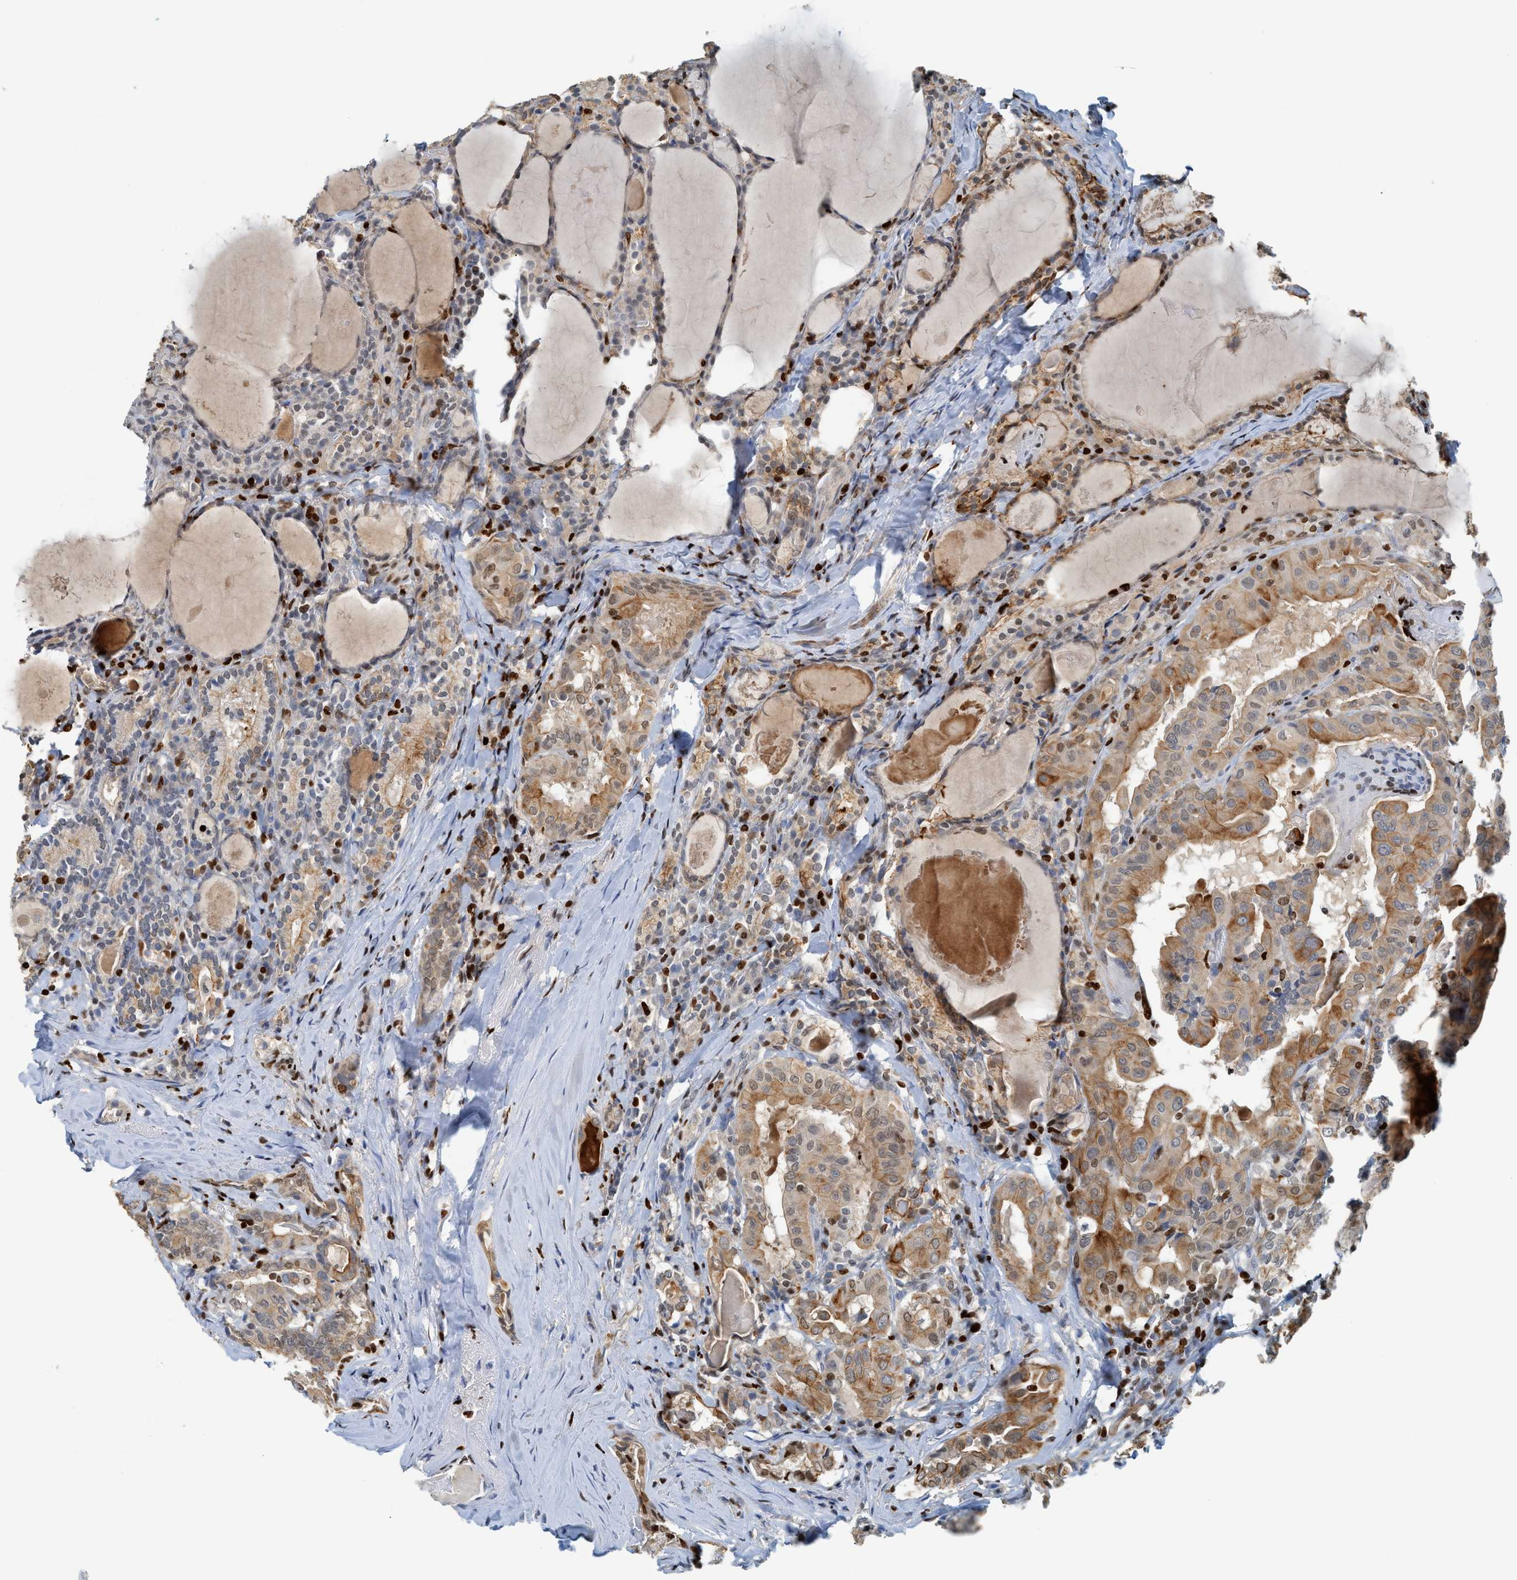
{"staining": {"intensity": "moderate", "quantity": ">75%", "location": "cytoplasmic/membranous"}, "tissue": "thyroid cancer", "cell_type": "Tumor cells", "image_type": "cancer", "snomed": [{"axis": "morphology", "description": "Papillary adenocarcinoma, NOS"}, {"axis": "topography", "description": "Thyroid gland"}], "caption": "Thyroid cancer (papillary adenocarcinoma) stained with a brown dye shows moderate cytoplasmic/membranous positive staining in about >75% of tumor cells.", "gene": "SH3D19", "patient": {"sex": "female", "age": 42}}